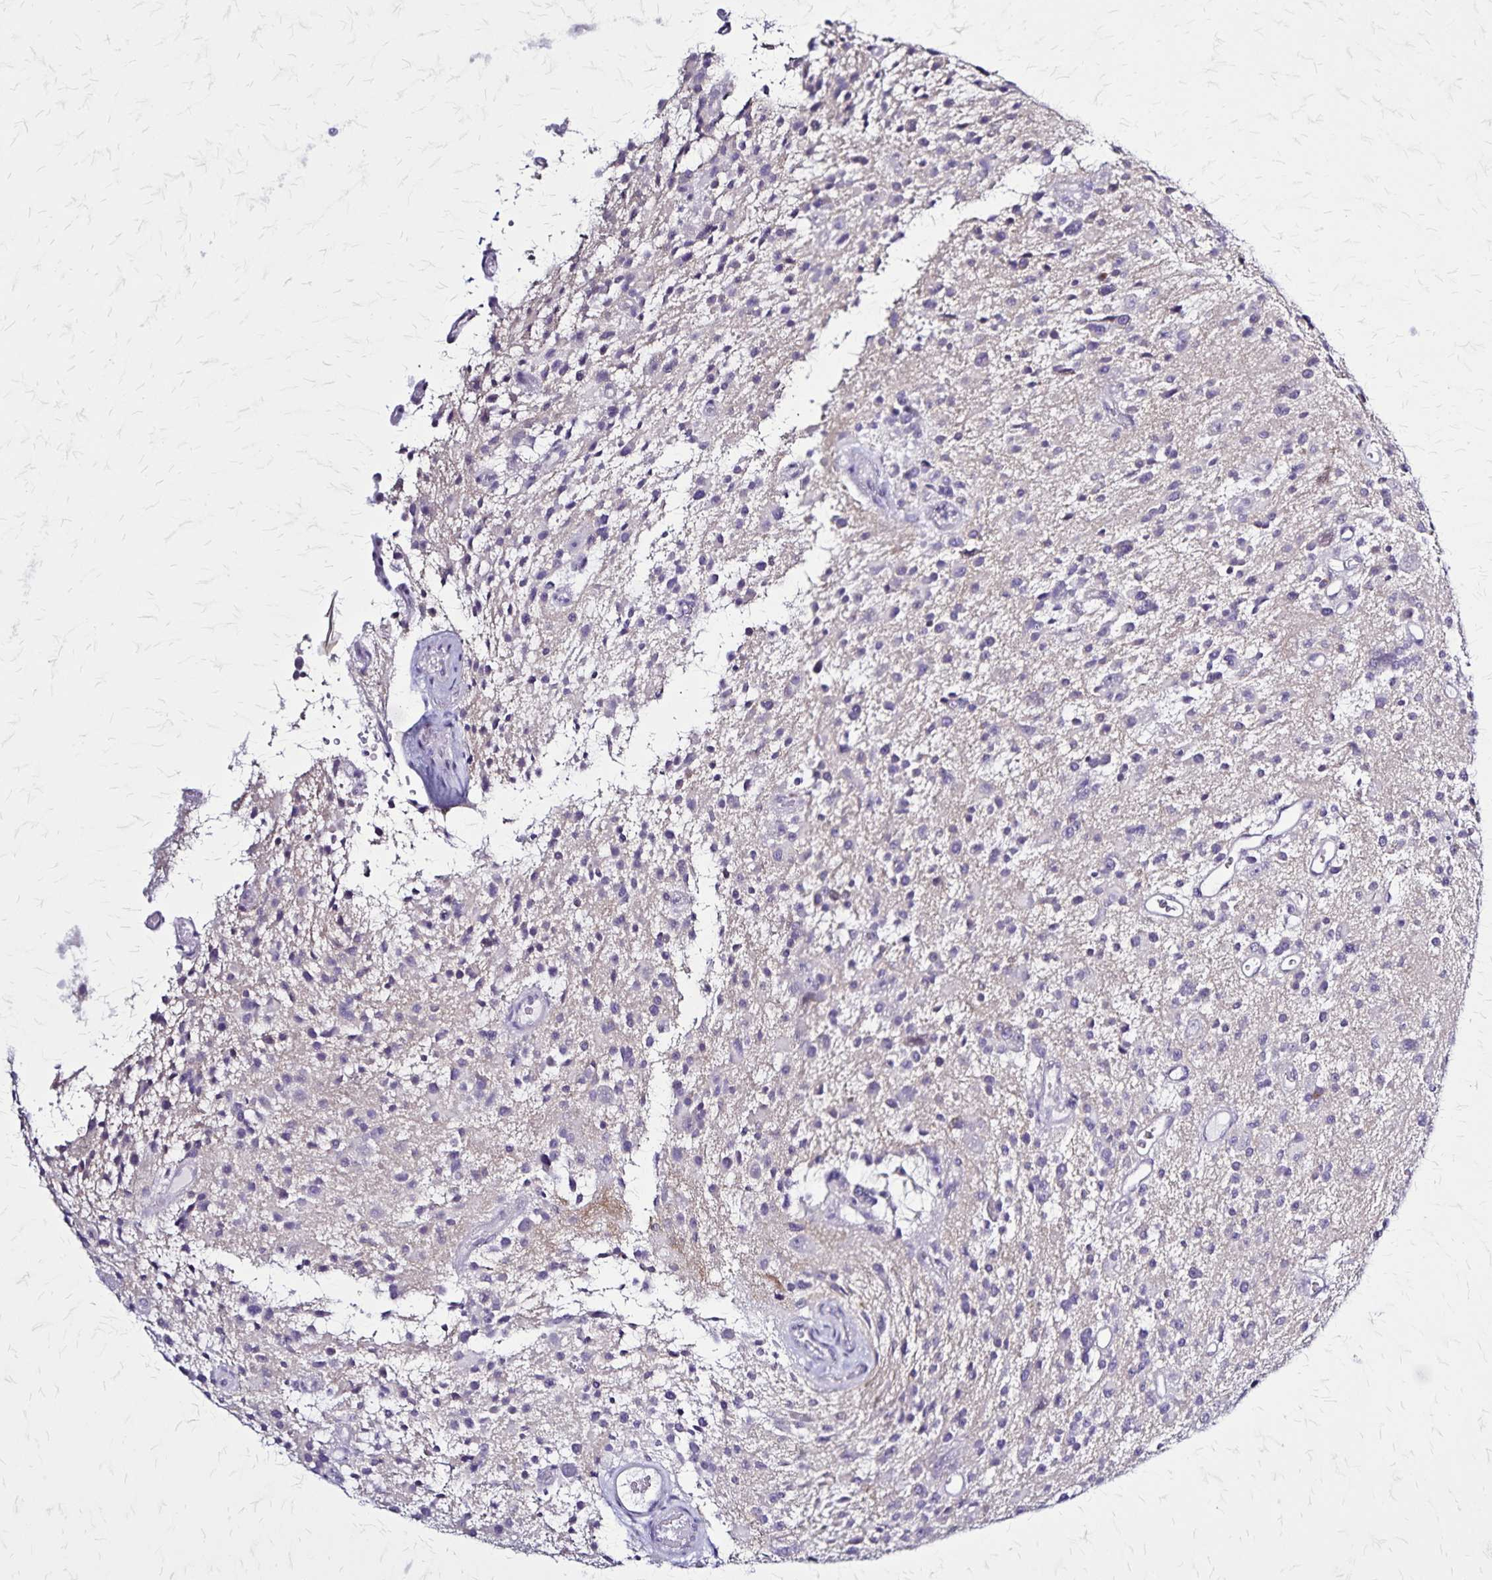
{"staining": {"intensity": "negative", "quantity": "none", "location": "none"}, "tissue": "glioma", "cell_type": "Tumor cells", "image_type": "cancer", "snomed": [{"axis": "morphology", "description": "Glioma, malignant, Low grade"}, {"axis": "topography", "description": "Brain"}], "caption": "This photomicrograph is of low-grade glioma (malignant) stained with immunohistochemistry to label a protein in brown with the nuclei are counter-stained blue. There is no positivity in tumor cells.", "gene": "PLXNA4", "patient": {"sex": "male", "age": 43}}